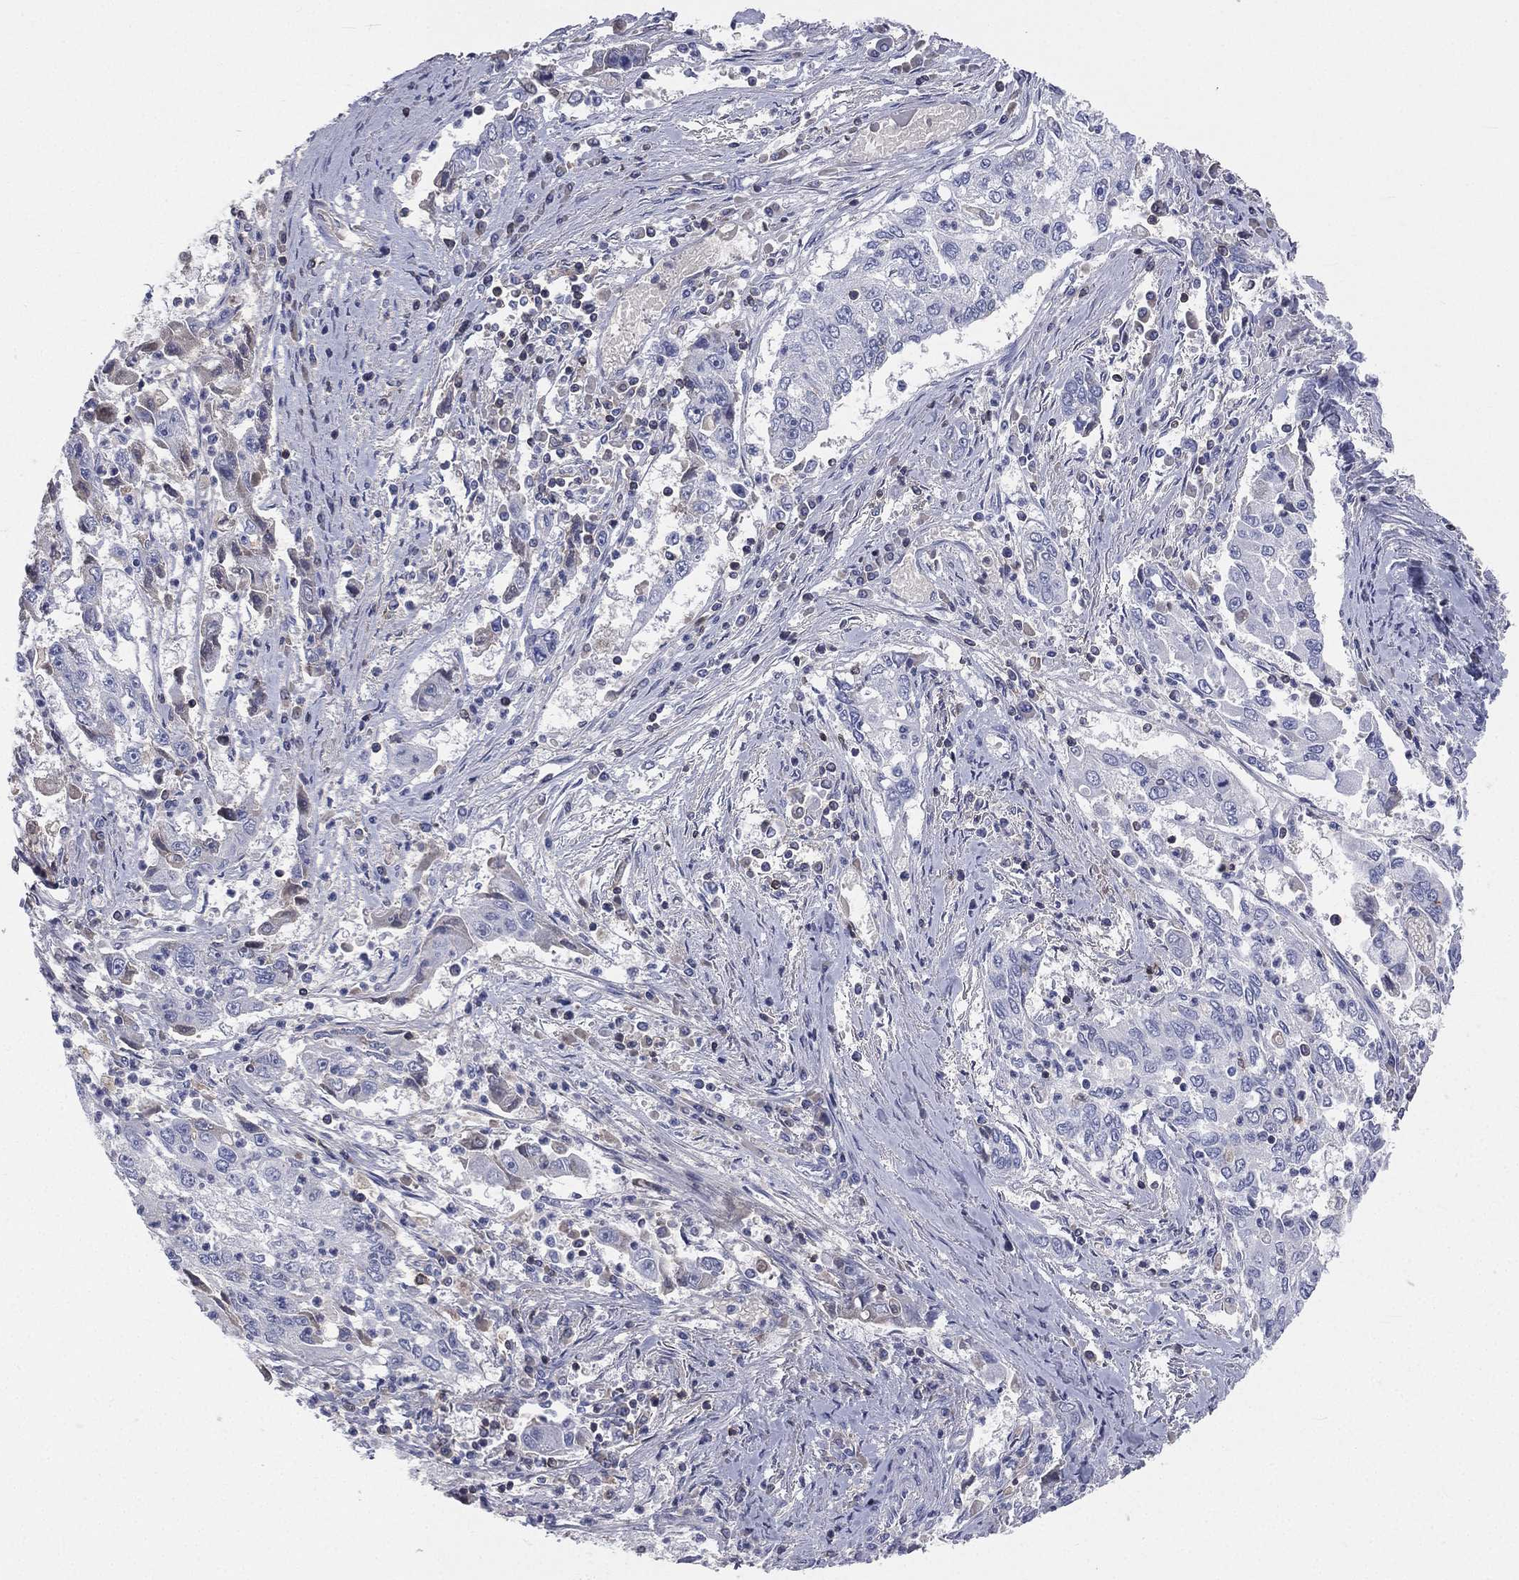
{"staining": {"intensity": "negative", "quantity": "none", "location": "none"}, "tissue": "cervical cancer", "cell_type": "Tumor cells", "image_type": "cancer", "snomed": [{"axis": "morphology", "description": "Squamous cell carcinoma, NOS"}, {"axis": "topography", "description": "Cervix"}], "caption": "This is a image of immunohistochemistry (IHC) staining of squamous cell carcinoma (cervical), which shows no expression in tumor cells.", "gene": "CD3D", "patient": {"sex": "female", "age": 36}}